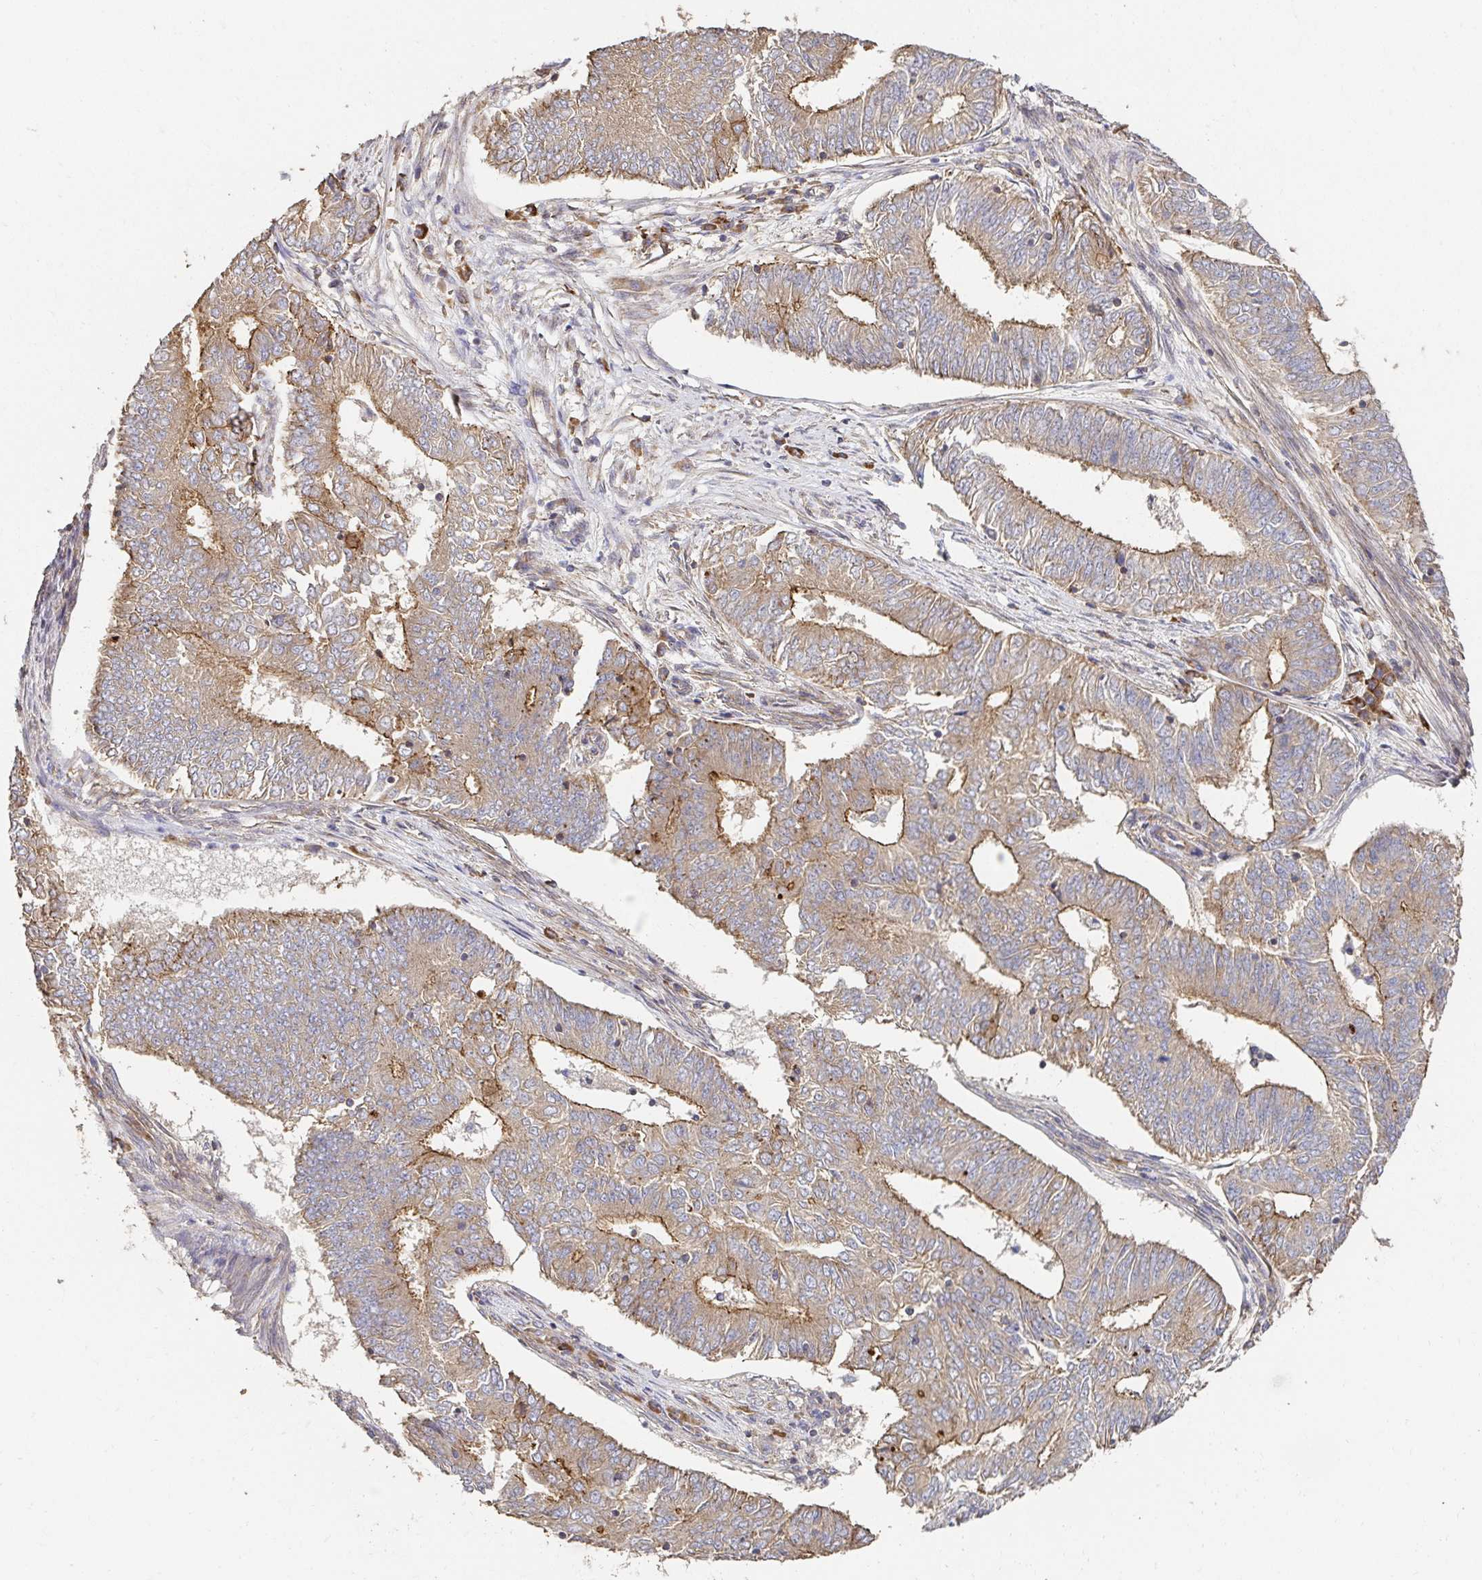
{"staining": {"intensity": "moderate", "quantity": ">75%", "location": "cytoplasmic/membranous"}, "tissue": "endometrial cancer", "cell_type": "Tumor cells", "image_type": "cancer", "snomed": [{"axis": "morphology", "description": "Adenocarcinoma, NOS"}, {"axis": "topography", "description": "Endometrium"}], "caption": "An immunohistochemistry micrograph of neoplastic tissue is shown. Protein staining in brown labels moderate cytoplasmic/membranous positivity in endometrial cancer within tumor cells.", "gene": "APBB1", "patient": {"sex": "female", "age": 62}}